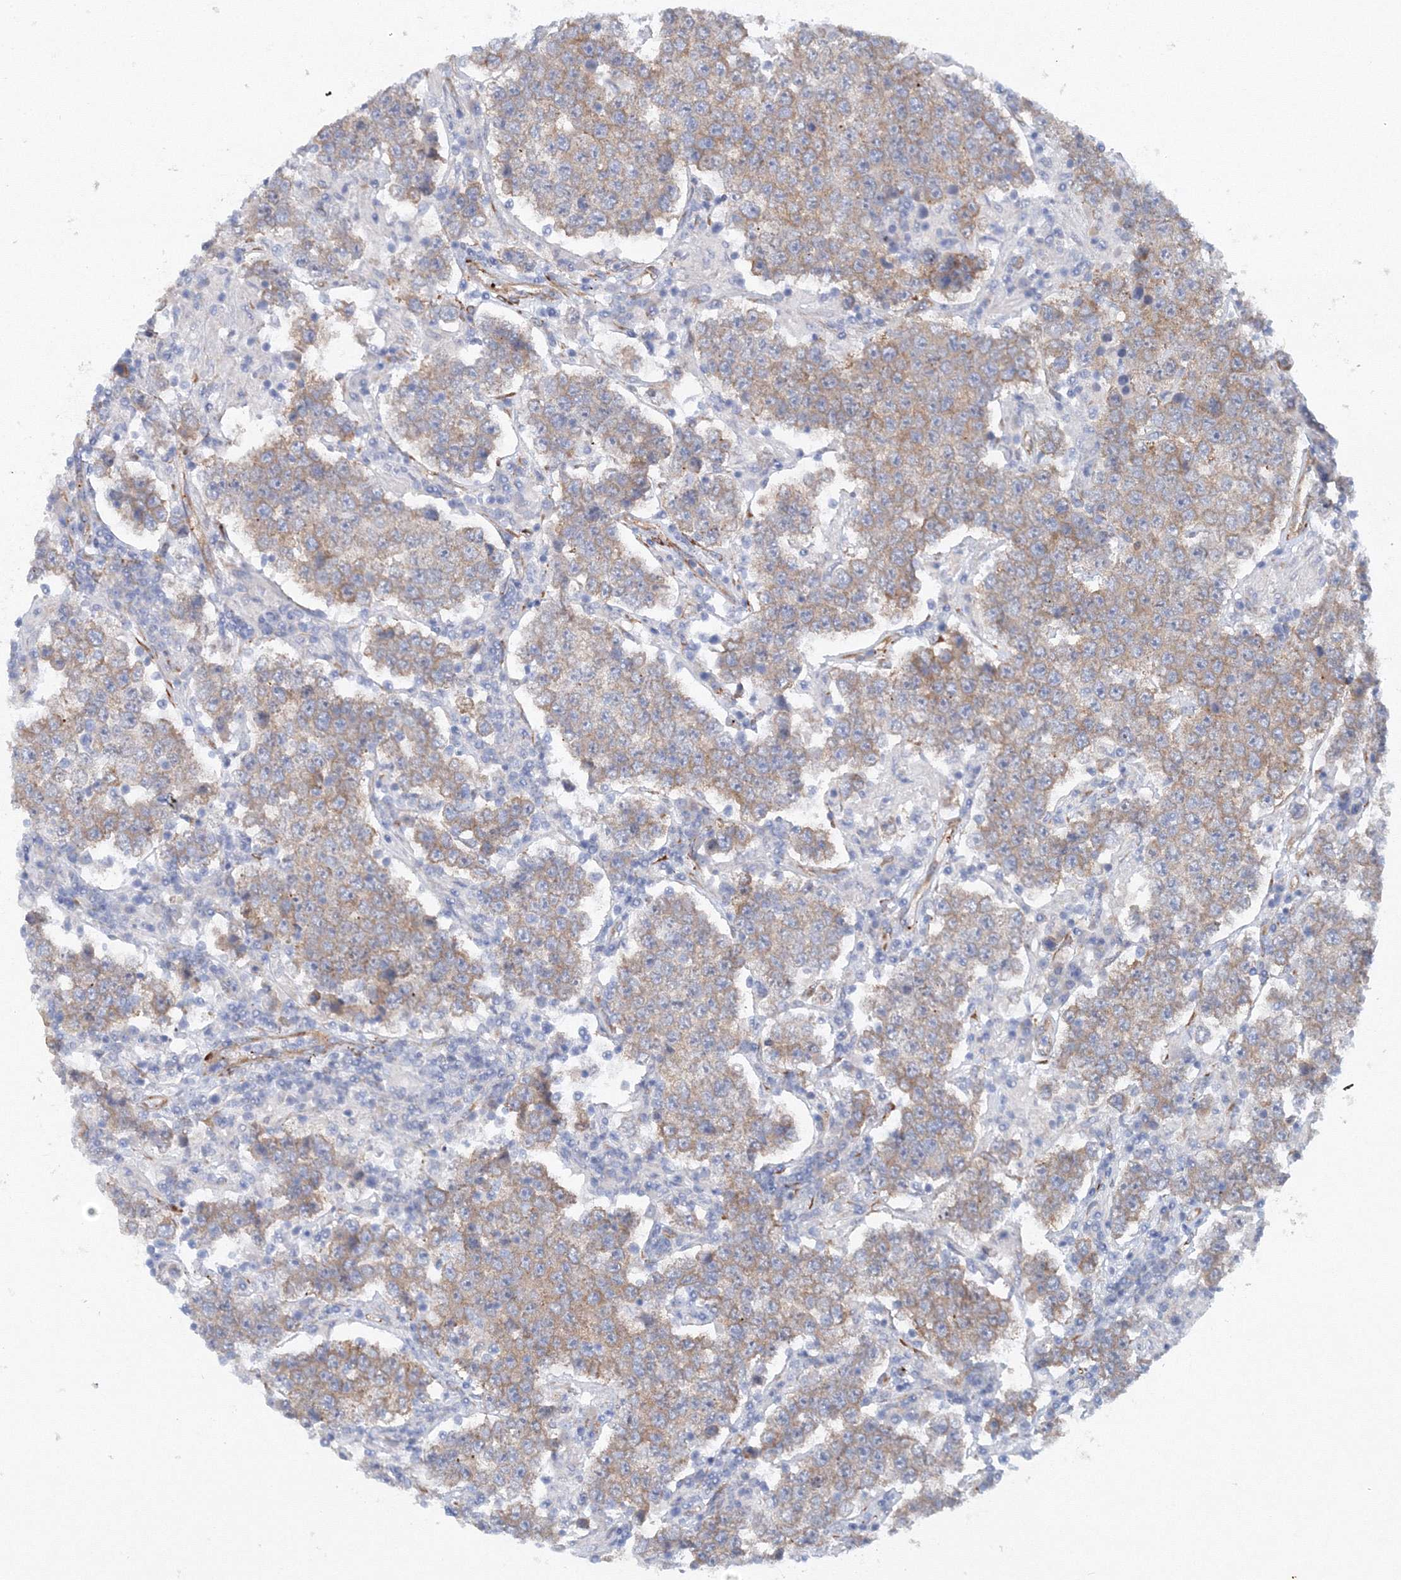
{"staining": {"intensity": "weak", "quantity": ">75%", "location": "cytoplasmic/membranous"}, "tissue": "testis cancer", "cell_type": "Tumor cells", "image_type": "cancer", "snomed": [{"axis": "morphology", "description": "Normal tissue, NOS"}, {"axis": "morphology", "description": "Urothelial carcinoma, High grade"}, {"axis": "morphology", "description": "Seminoma, NOS"}, {"axis": "morphology", "description": "Carcinoma, Embryonal, NOS"}, {"axis": "topography", "description": "Urinary bladder"}, {"axis": "topography", "description": "Testis"}], "caption": "Immunohistochemistry (IHC) image of human embryonal carcinoma (testis) stained for a protein (brown), which demonstrates low levels of weak cytoplasmic/membranous positivity in about >75% of tumor cells.", "gene": "TANC1", "patient": {"sex": "male", "age": 41}}